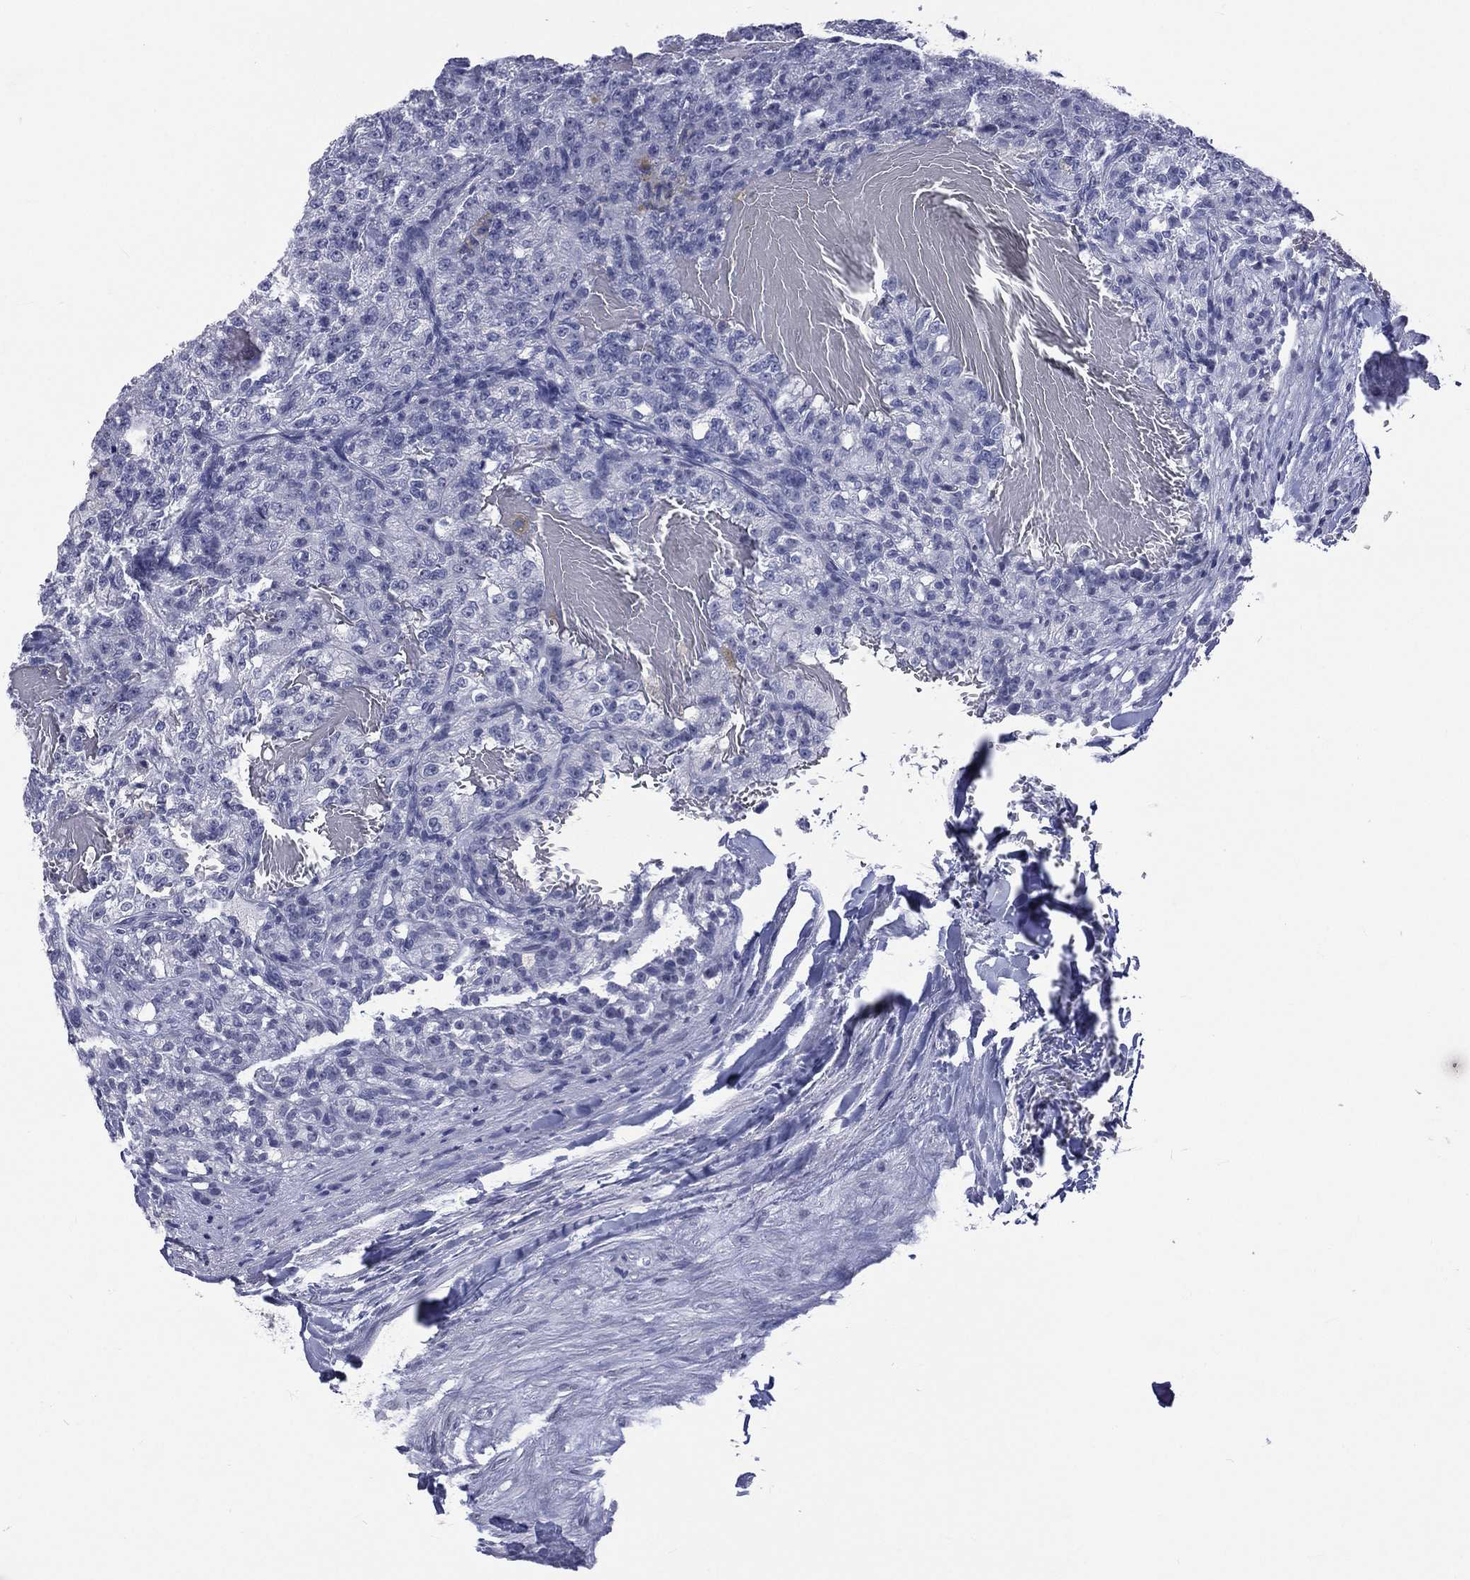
{"staining": {"intensity": "negative", "quantity": "none", "location": "none"}, "tissue": "renal cancer", "cell_type": "Tumor cells", "image_type": "cancer", "snomed": [{"axis": "morphology", "description": "Adenocarcinoma, NOS"}, {"axis": "topography", "description": "Kidney"}], "caption": "High magnification brightfield microscopy of renal cancer (adenocarcinoma) stained with DAB (3,3'-diaminobenzidine) (brown) and counterstained with hematoxylin (blue): tumor cells show no significant positivity. (Immunohistochemistry, brightfield microscopy, high magnification).", "gene": "SSX1", "patient": {"sex": "female", "age": 63}}